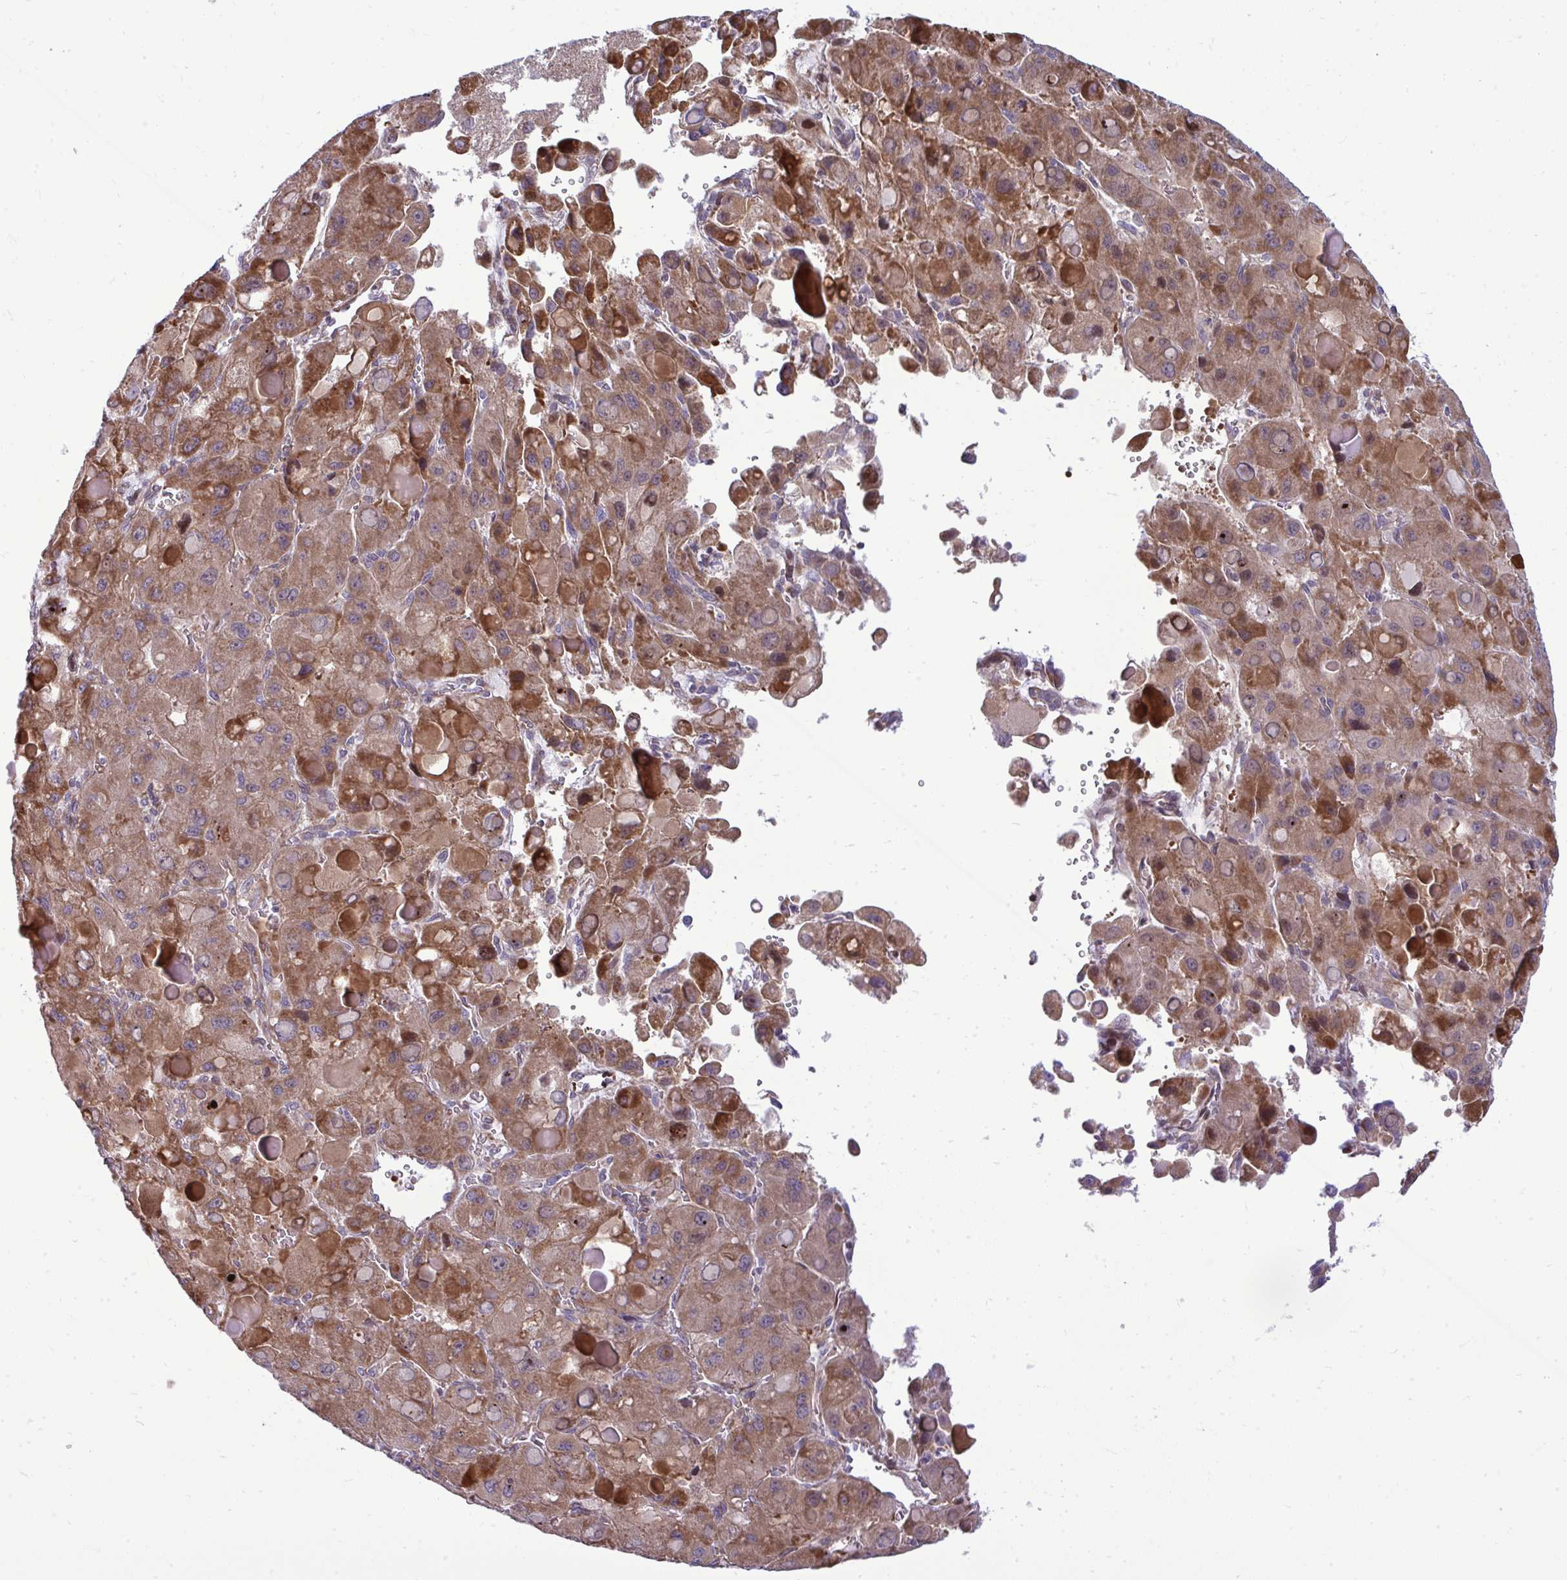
{"staining": {"intensity": "moderate", "quantity": ">75%", "location": "cytoplasmic/membranous"}, "tissue": "liver cancer", "cell_type": "Tumor cells", "image_type": "cancer", "snomed": [{"axis": "morphology", "description": "Carcinoma, Hepatocellular, NOS"}, {"axis": "topography", "description": "Liver"}], "caption": "The immunohistochemical stain labels moderate cytoplasmic/membranous staining in tumor cells of liver hepatocellular carcinoma tissue. (DAB = brown stain, brightfield microscopy at high magnification).", "gene": "ZSCAN9", "patient": {"sex": "male", "age": 27}}